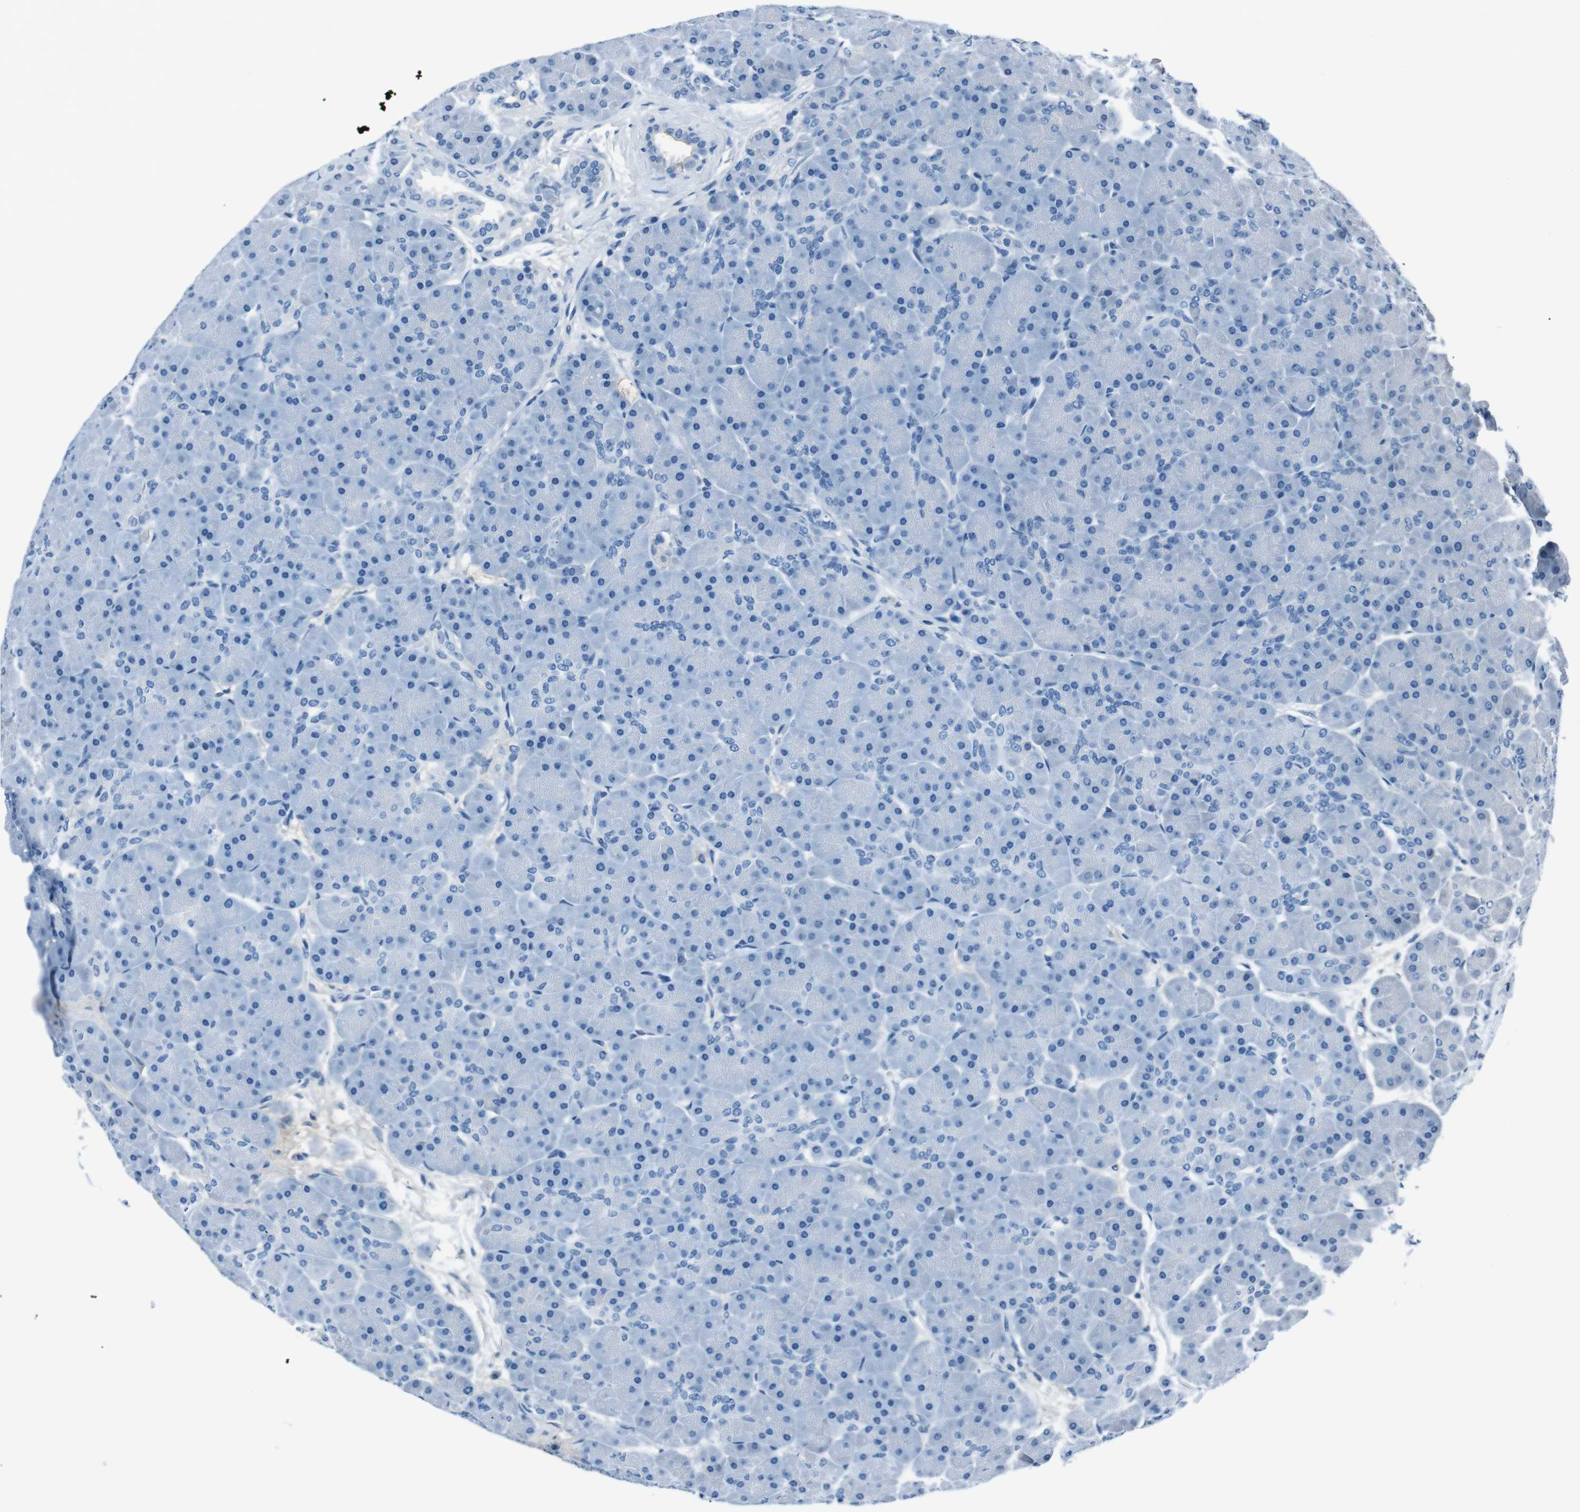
{"staining": {"intensity": "negative", "quantity": "none", "location": "none"}, "tissue": "pancreas", "cell_type": "Exocrine glandular cells", "image_type": "normal", "snomed": [{"axis": "morphology", "description": "Normal tissue, NOS"}, {"axis": "topography", "description": "Pancreas"}], "caption": "High magnification brightfield microscopy of benign pancreas stained with DAB (brown) and counterstained with hematoxylin (blue): exocrine glandular cells show no significant staining. The staining was performed using DAB (3,3'-diaminobenzidine) to visualize the protein expression in brown, while the nuclei were stained in blue with hematoxylin (Magnification: 20x).", "gene": "LEP", "patient": {"sex": "male", "age": 66}}